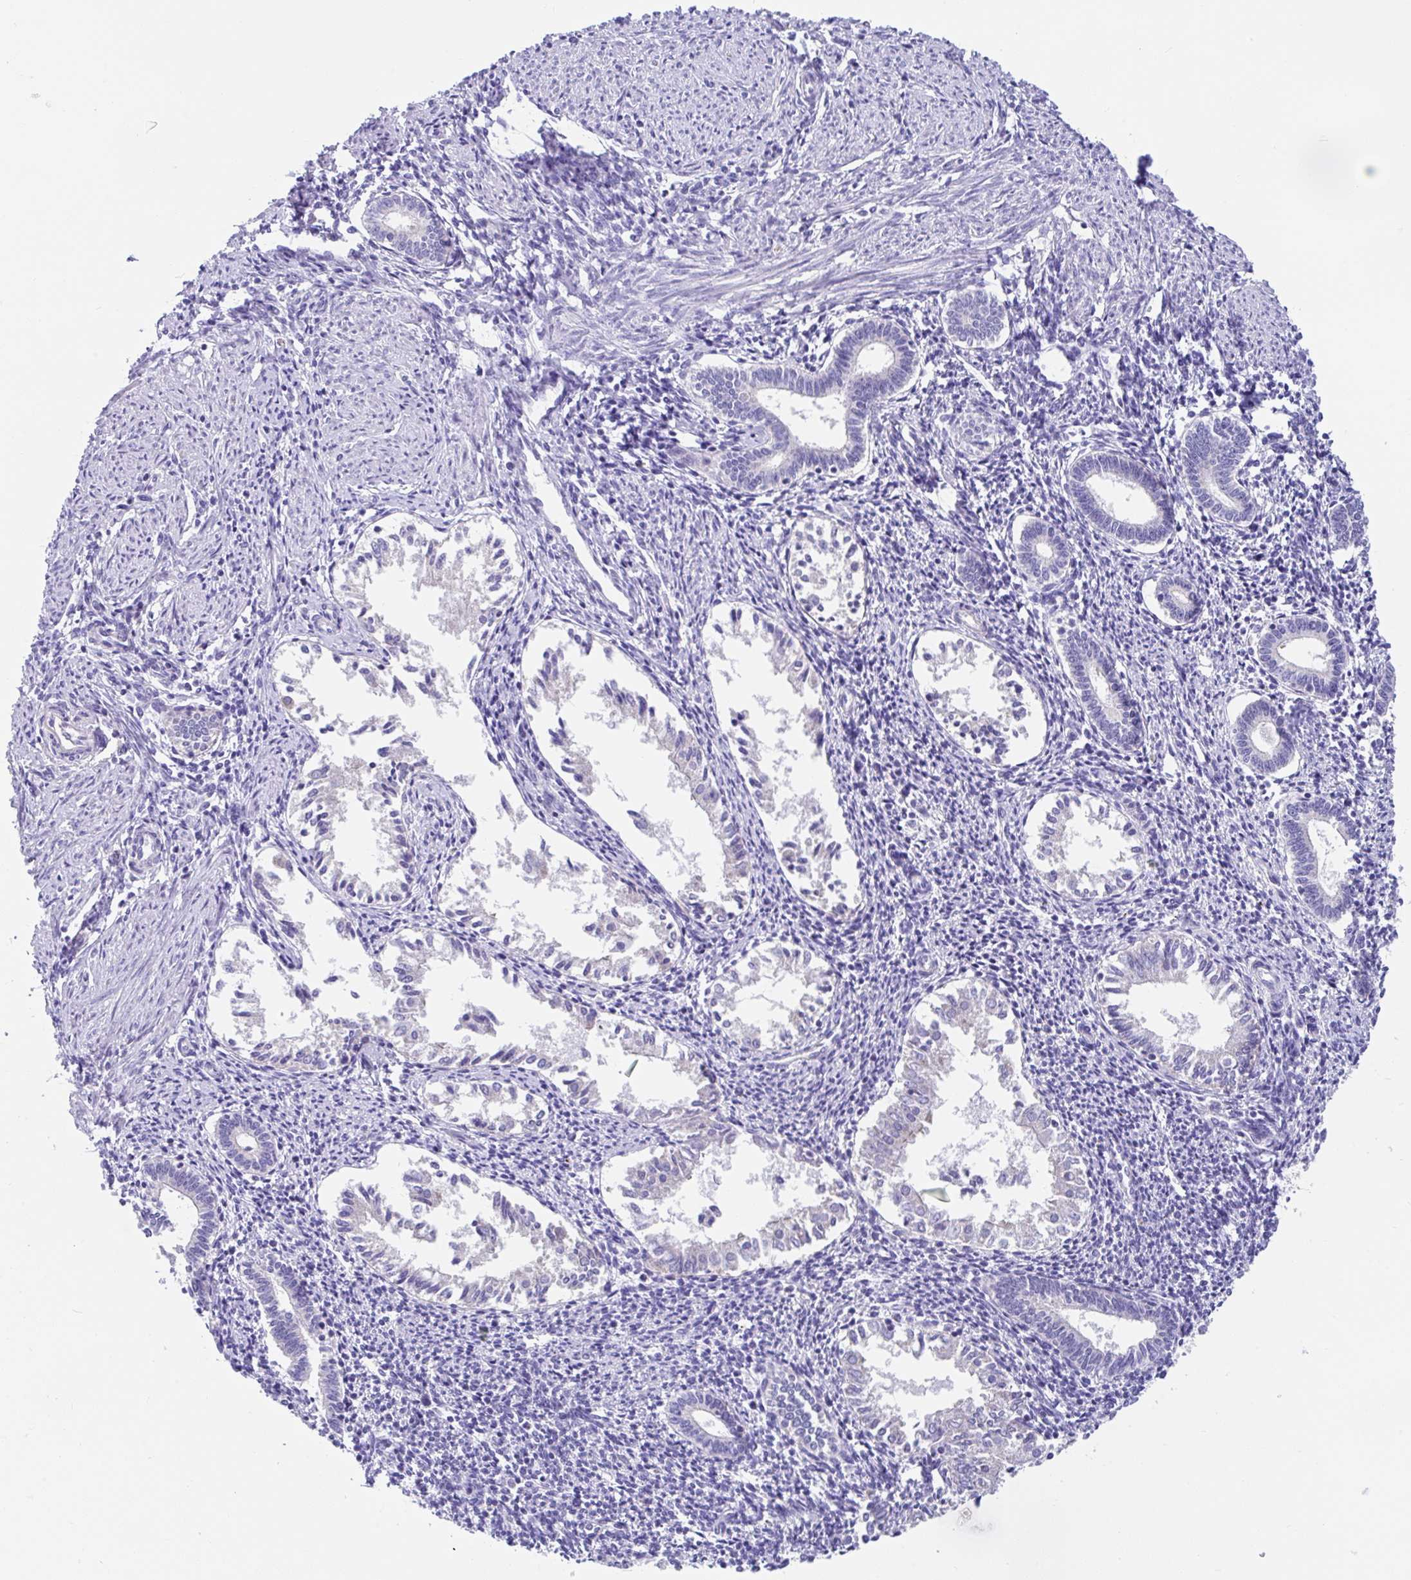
{"staining": {"intensity": "negative", "quantity": "none", "location": "none"}, "tissue": "endometrium", "cell_type": "Cells in endometrial stroma", "image_type": "normal", "snomed": [{"axis": "morphology", "description": "Normal tissue, NOS"}, {"axis": "topography", "description": "Endometrium"}], "caption": "High magnification brightfield microscopy of benign endometrium stained with DAB (brown) and counterstained with hematoxylin (blue): cells in endometrial stroma show no significant expression.", "gene": "CCSAP", "patient": {"sex": "female", "age": 41}}